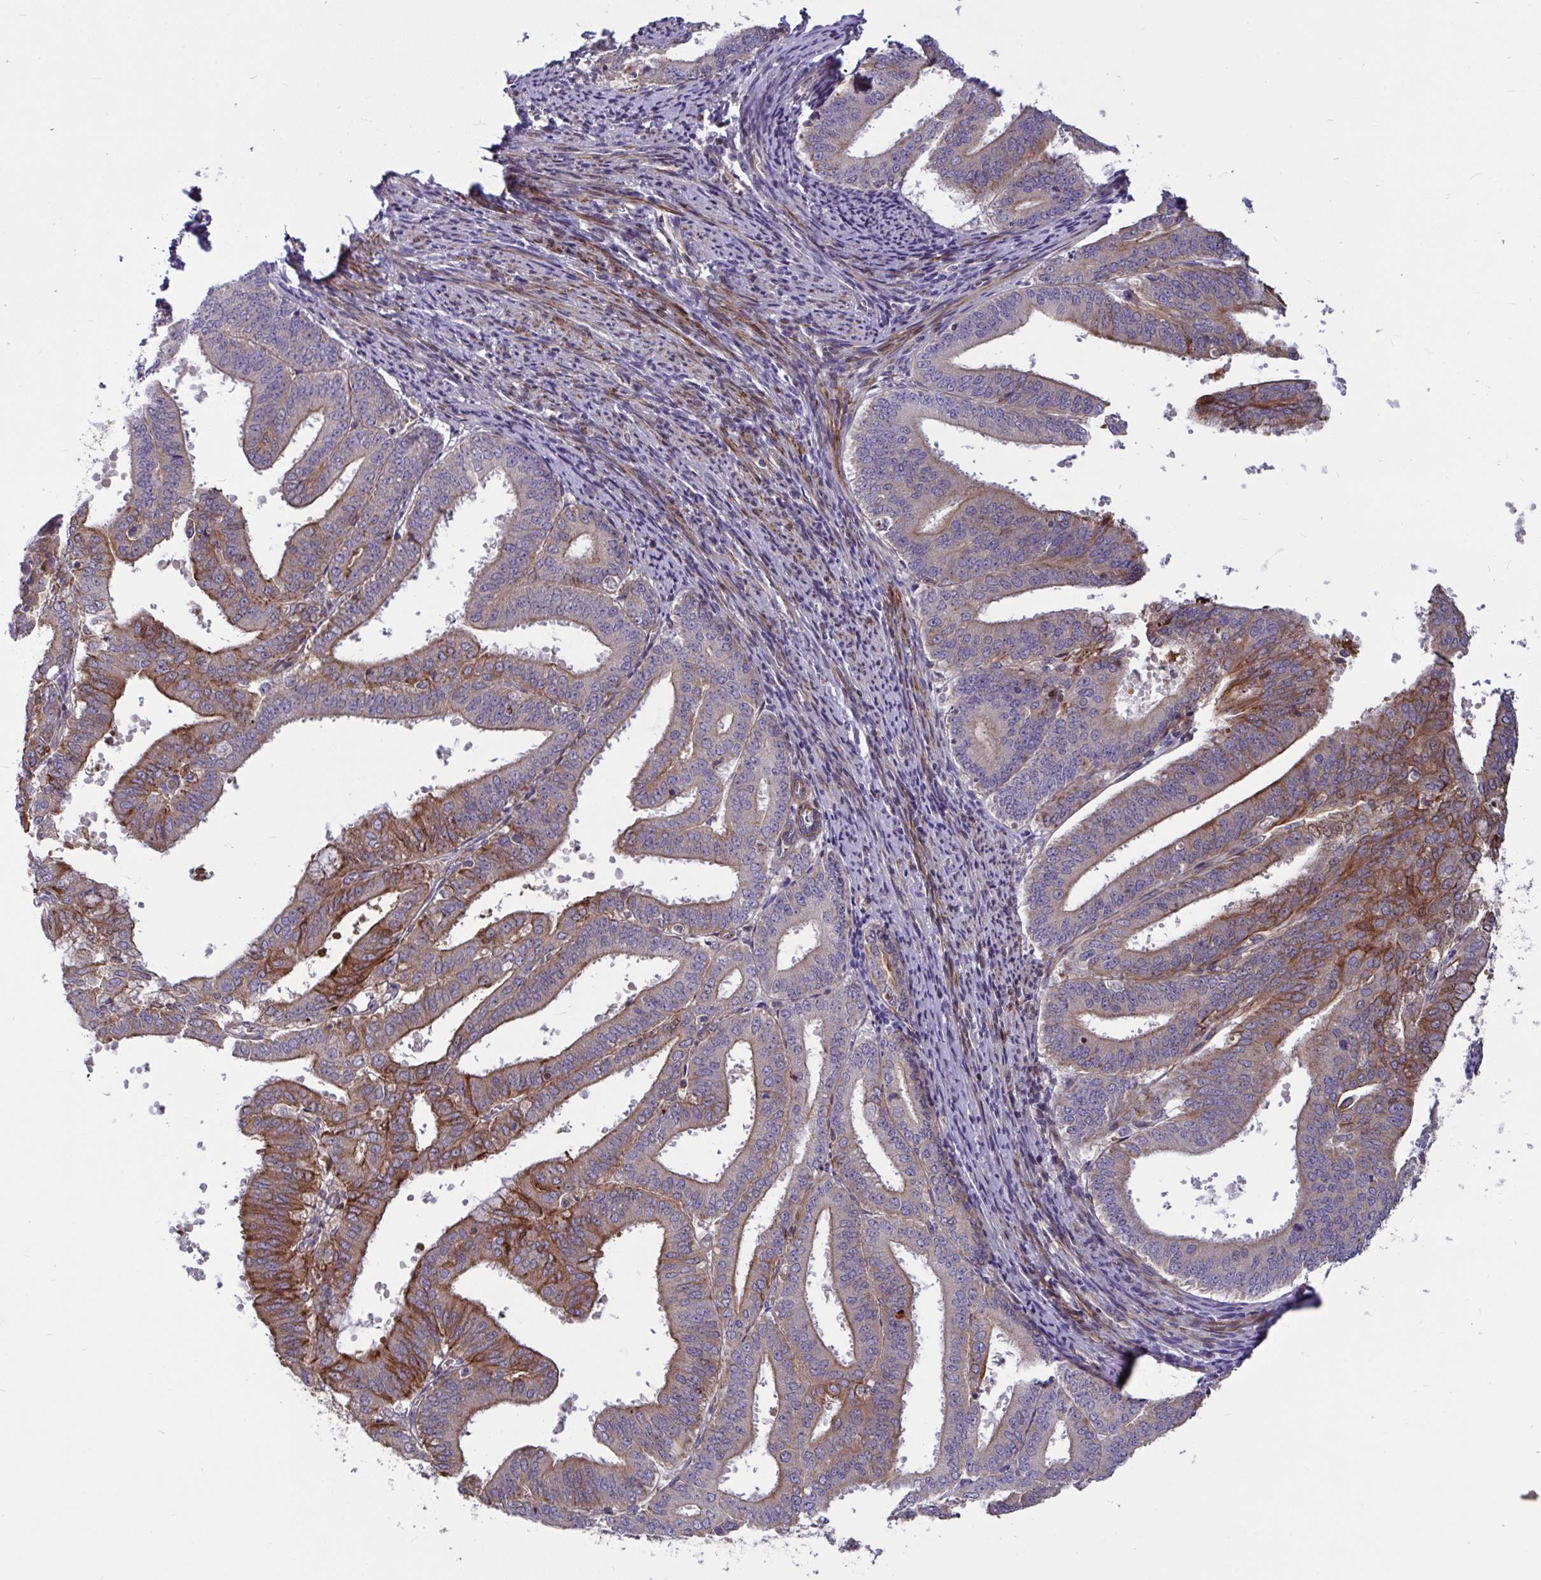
{"staining": {"intensity": "moderate", "quantity": "25%-75%", "location": "cytoplasmic/membranous"}, "tissue": "endometrial cancer", "cell_type": "Tumor cells", "image_type": "cancer", "snomed": [{"axis": "morphology", "description": "Adenocarcinoma, NOS"}, {"axis": "topography", "description": "Endometrium"}], "caption": "Immunohistochemistry histopathology image of human adenocarcinoma (endometrial) stained for a protein (brown), which demonstrates medium levels of moderate cytoplasmic/membranous positivity in about 25%-75% of tumor cells.", "gene": "TANK", "patient": {"sex": "female", "age": 63}}